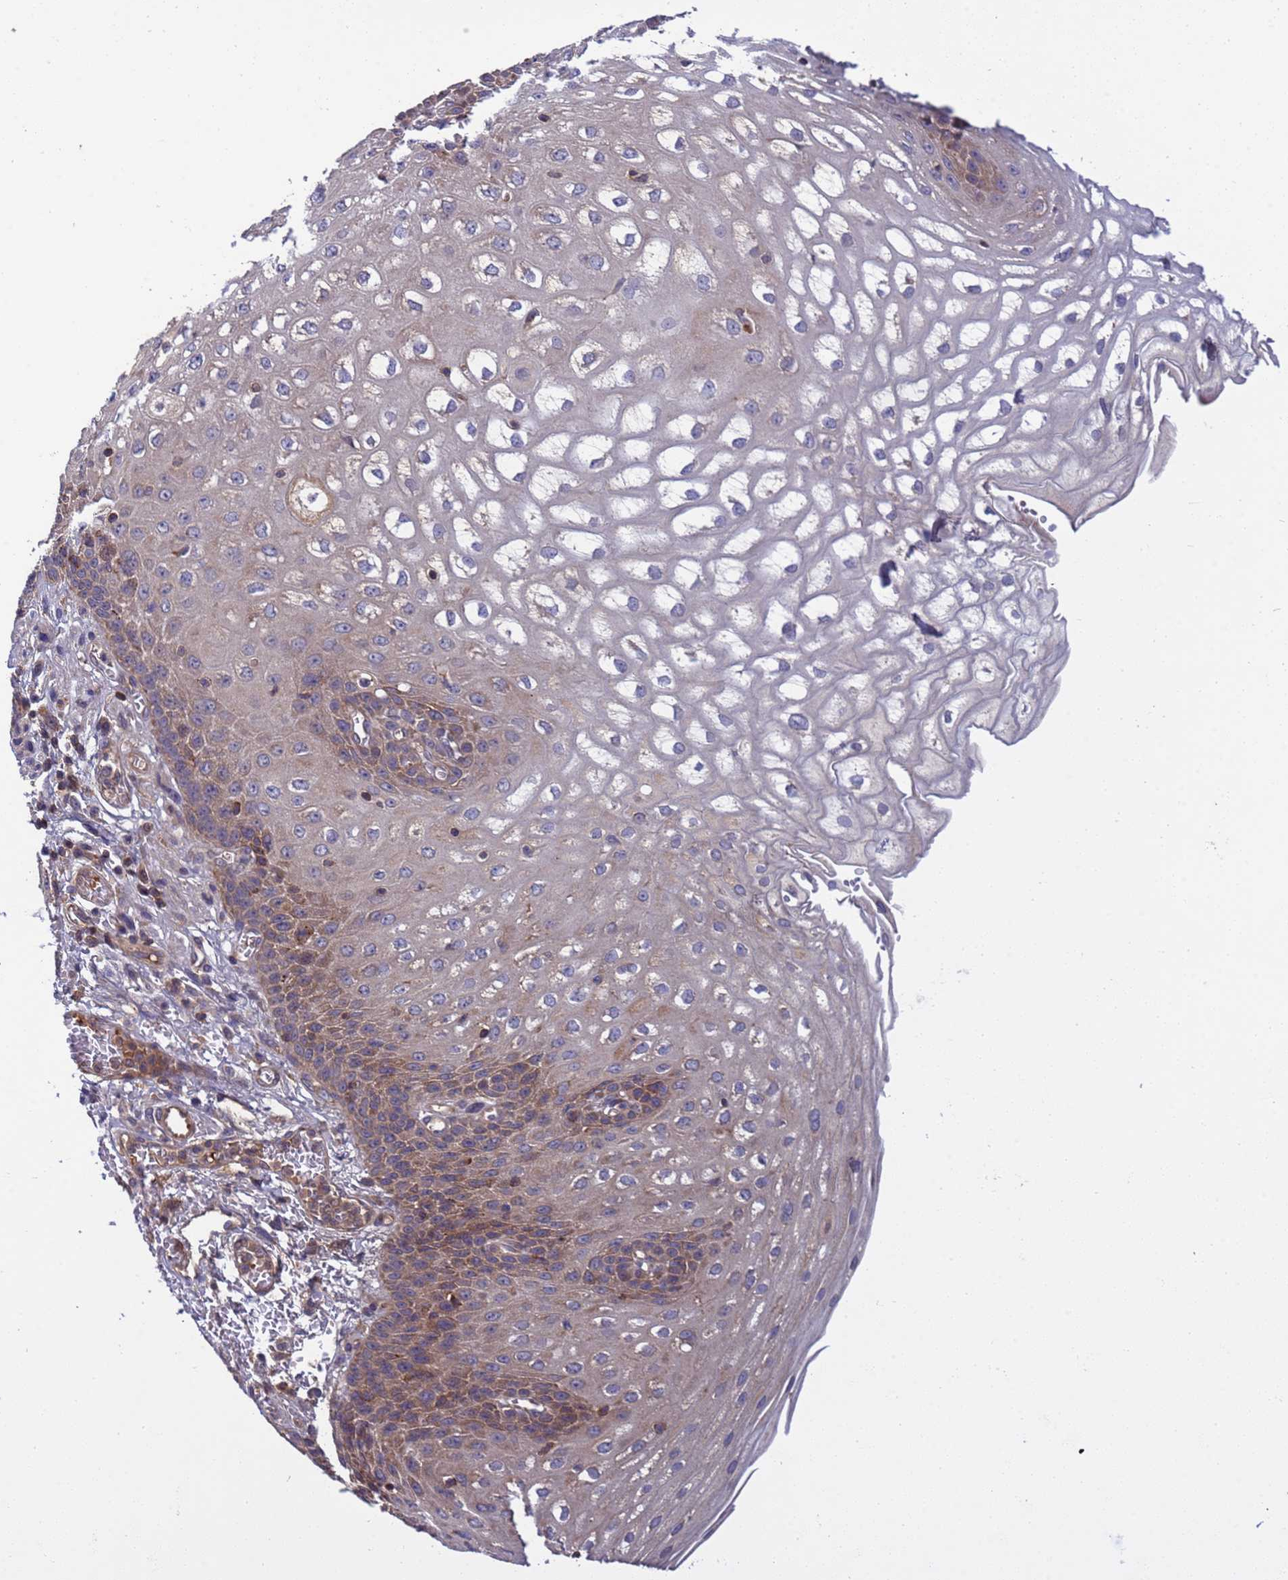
{"staining": {"intensity": "moderate", "quantity": "25%-75%", "location": "cytoplasmic/membranous"}, "tissue": "esophagus", "cell_type": "Squamous epithelial cells", "image_type": "normal", "snomed": [{"axis": "morphology", "description": "Normal tissue, NOS"}, {"axis": "topography", "description": "Esophagus"}], "caption": "Immunohistochemical staining of normal human esophagus exhibits moderate cytoplasmic/membranous protein positivity in about 25%-75% of squamous epithelial cells.", "gene": "PARP16", "patient": {"sex": "male", "age": 81}}